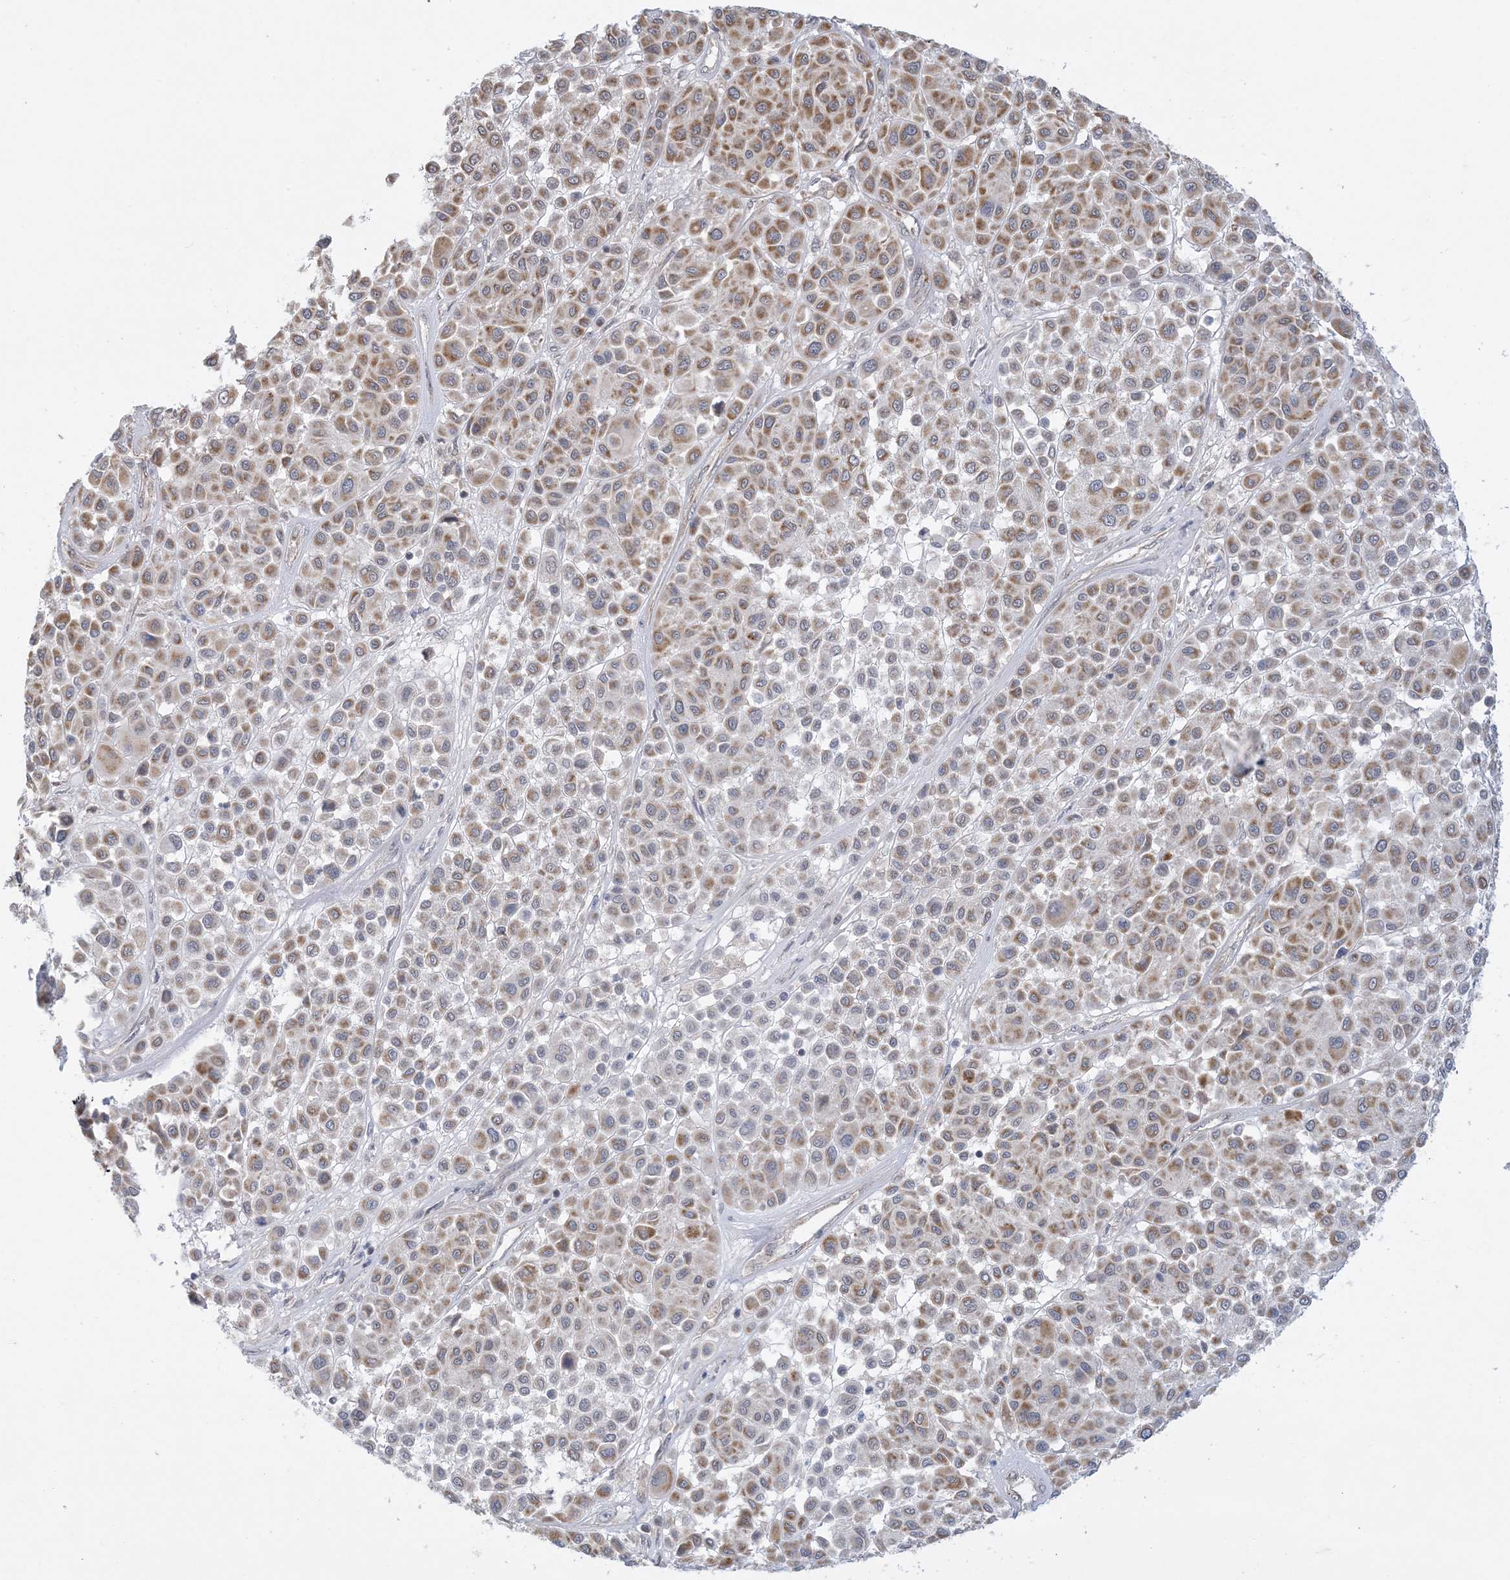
{"staining": {"intensity": "moderate", "quantity": ">75%", "location": "cytoplasmic/membranous"}, "tissue": "melanoma", "cell_type": "Tumor cells", "image_type": "cancer", "snomed": [{"axis": "morphology", "description": "Malignant melanoma, Metastatic site"}, {"axis": "topography", "description": "Soft tissue"}], "caption": "A brown stain shows moderate cytoplasmic/membranous positivity of a protein in human malignant melanoma (metastatic site) tumor cells.", "gene": "TRMT10C", "patient": {"sex": "male", "age": 41}}